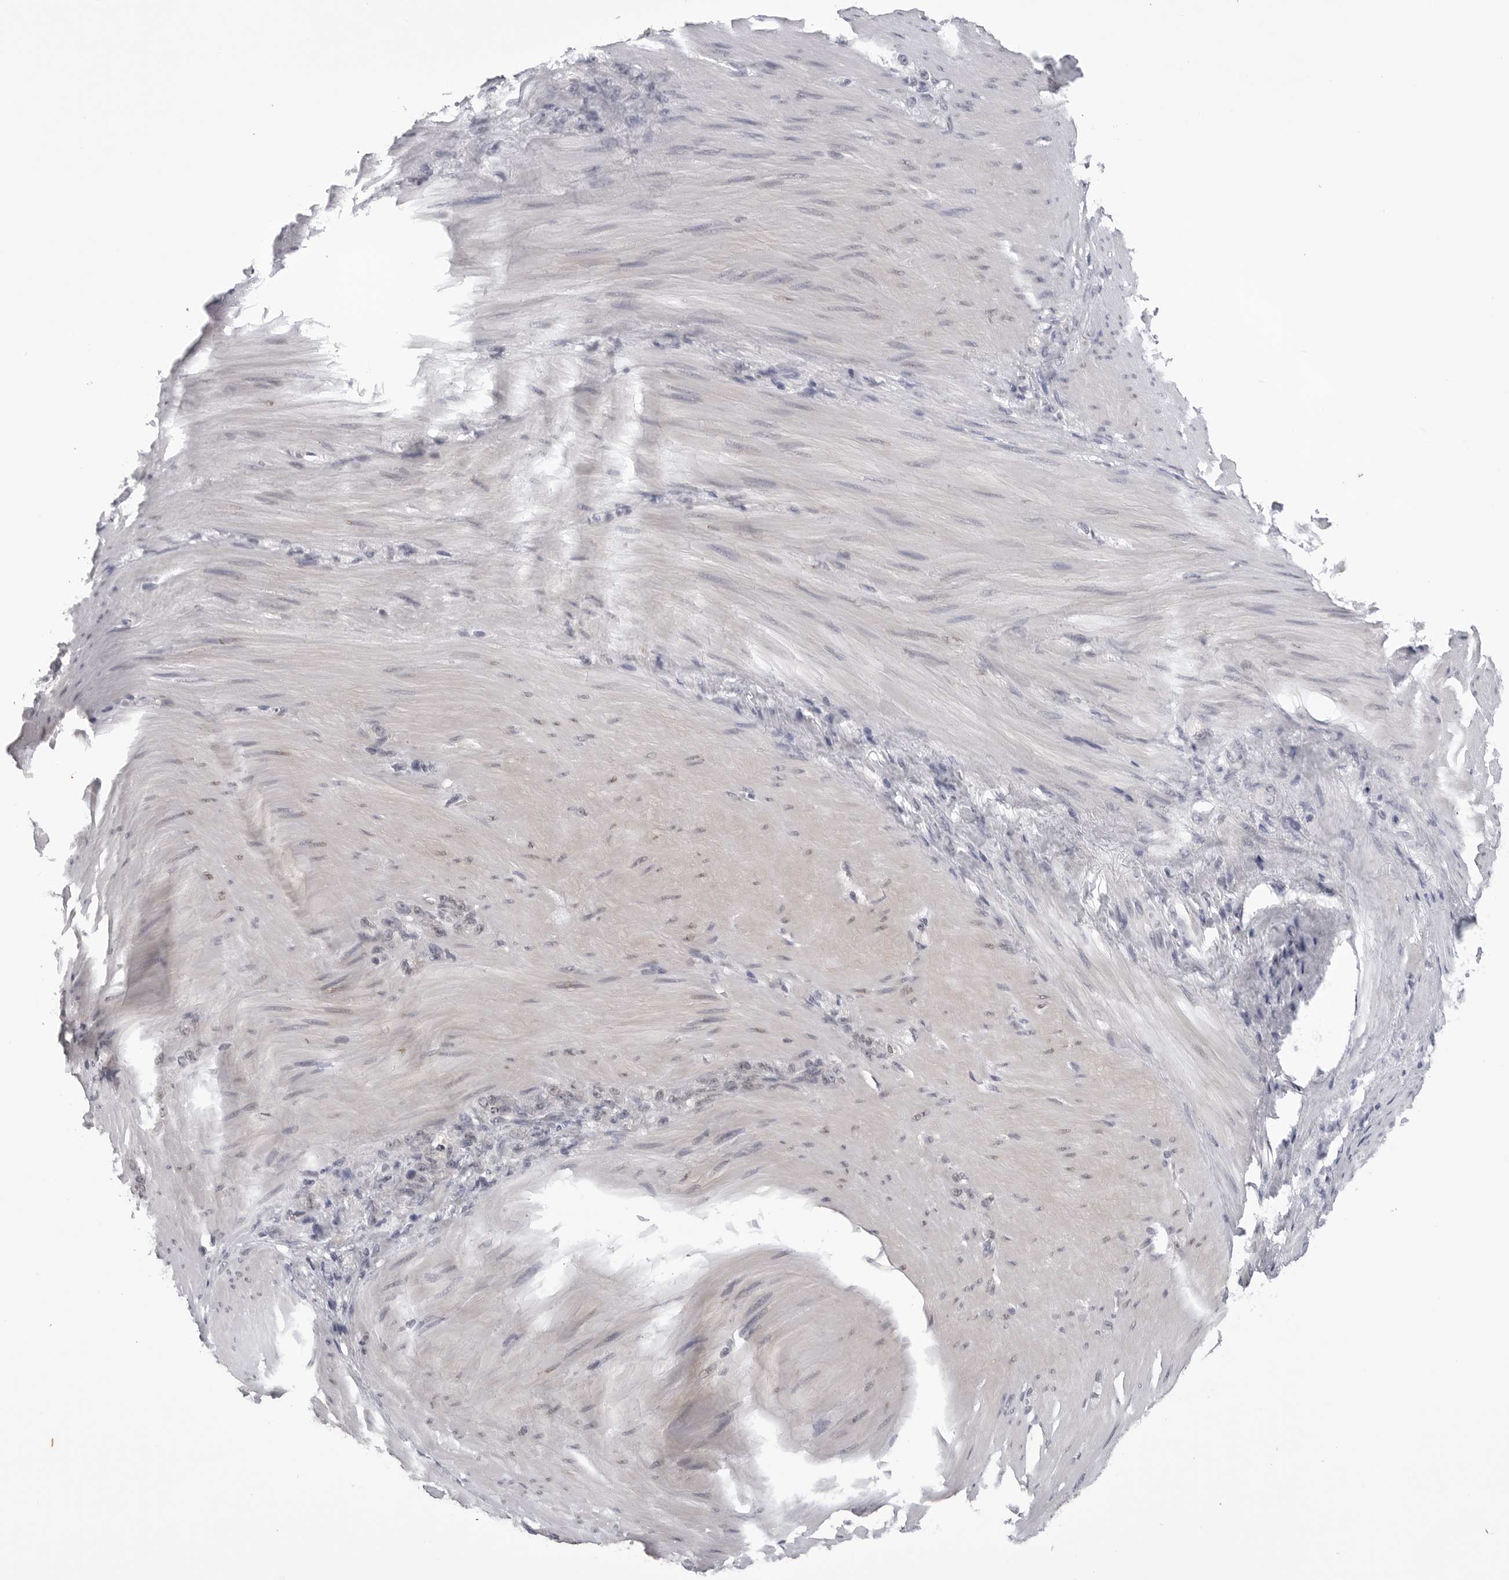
{"staining": {"intensity": "negative", "quantity": "none", "location": "none"}, "tissue": "stomach cancer", "cell_type": "Tumor cells", "image_type": "cancer", "snomed": [{"axis": "morphology", "description": "Normal tissue, NOS"}, {"axis": "morphology", "description": "Adenocarcinoma, NOS"}, {"axis": "topography", "description": "Stomach"}], "caption": "Adenocarcinoma (stomach) stained for a protein using IHC reveals no expression tumor cells.", "gene": "CDK20", "patient": {"sex": "male", "age": 82}}